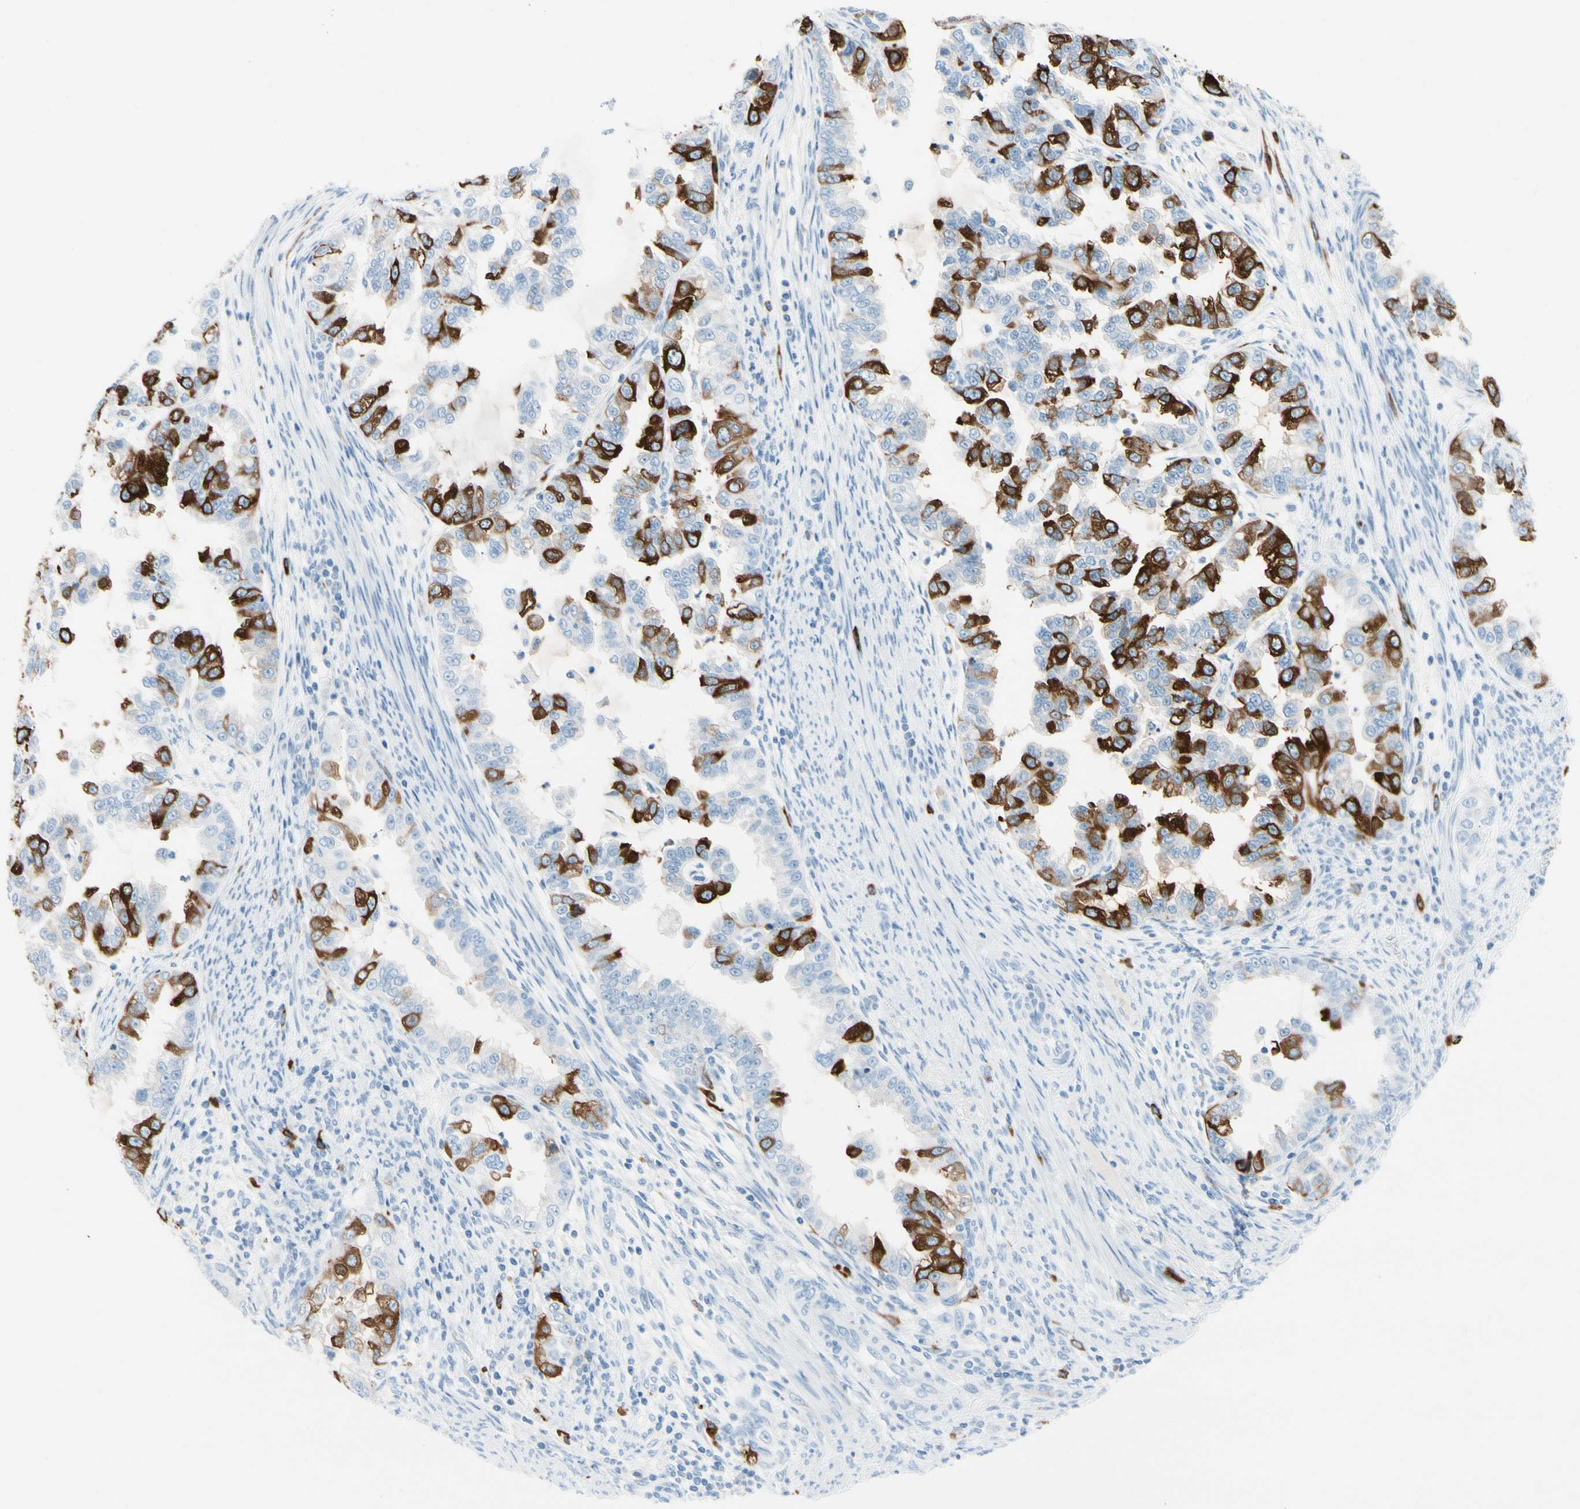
{"staining": {"intensity": "strong", "quantity": "25%-75%", "location": "cytoplasmic/membranous"}, "tissue": "endometrial cancer", "cell_type": "Tumor cells", "image_type": "cancer", "snomed": [{"axis": "morphology", "description": "Adenocarcinoma, NOS"}, {"axis": "topography", "description": "Endometrium"}], "caption": "Tumor cells exhibit strong cytoplasmic/membranous expression in approximately 25%-75% of cells in adenocarcinoma (endometrial).", "gene": "TACC3", "patient": {"sex": "female", "age": 85}}